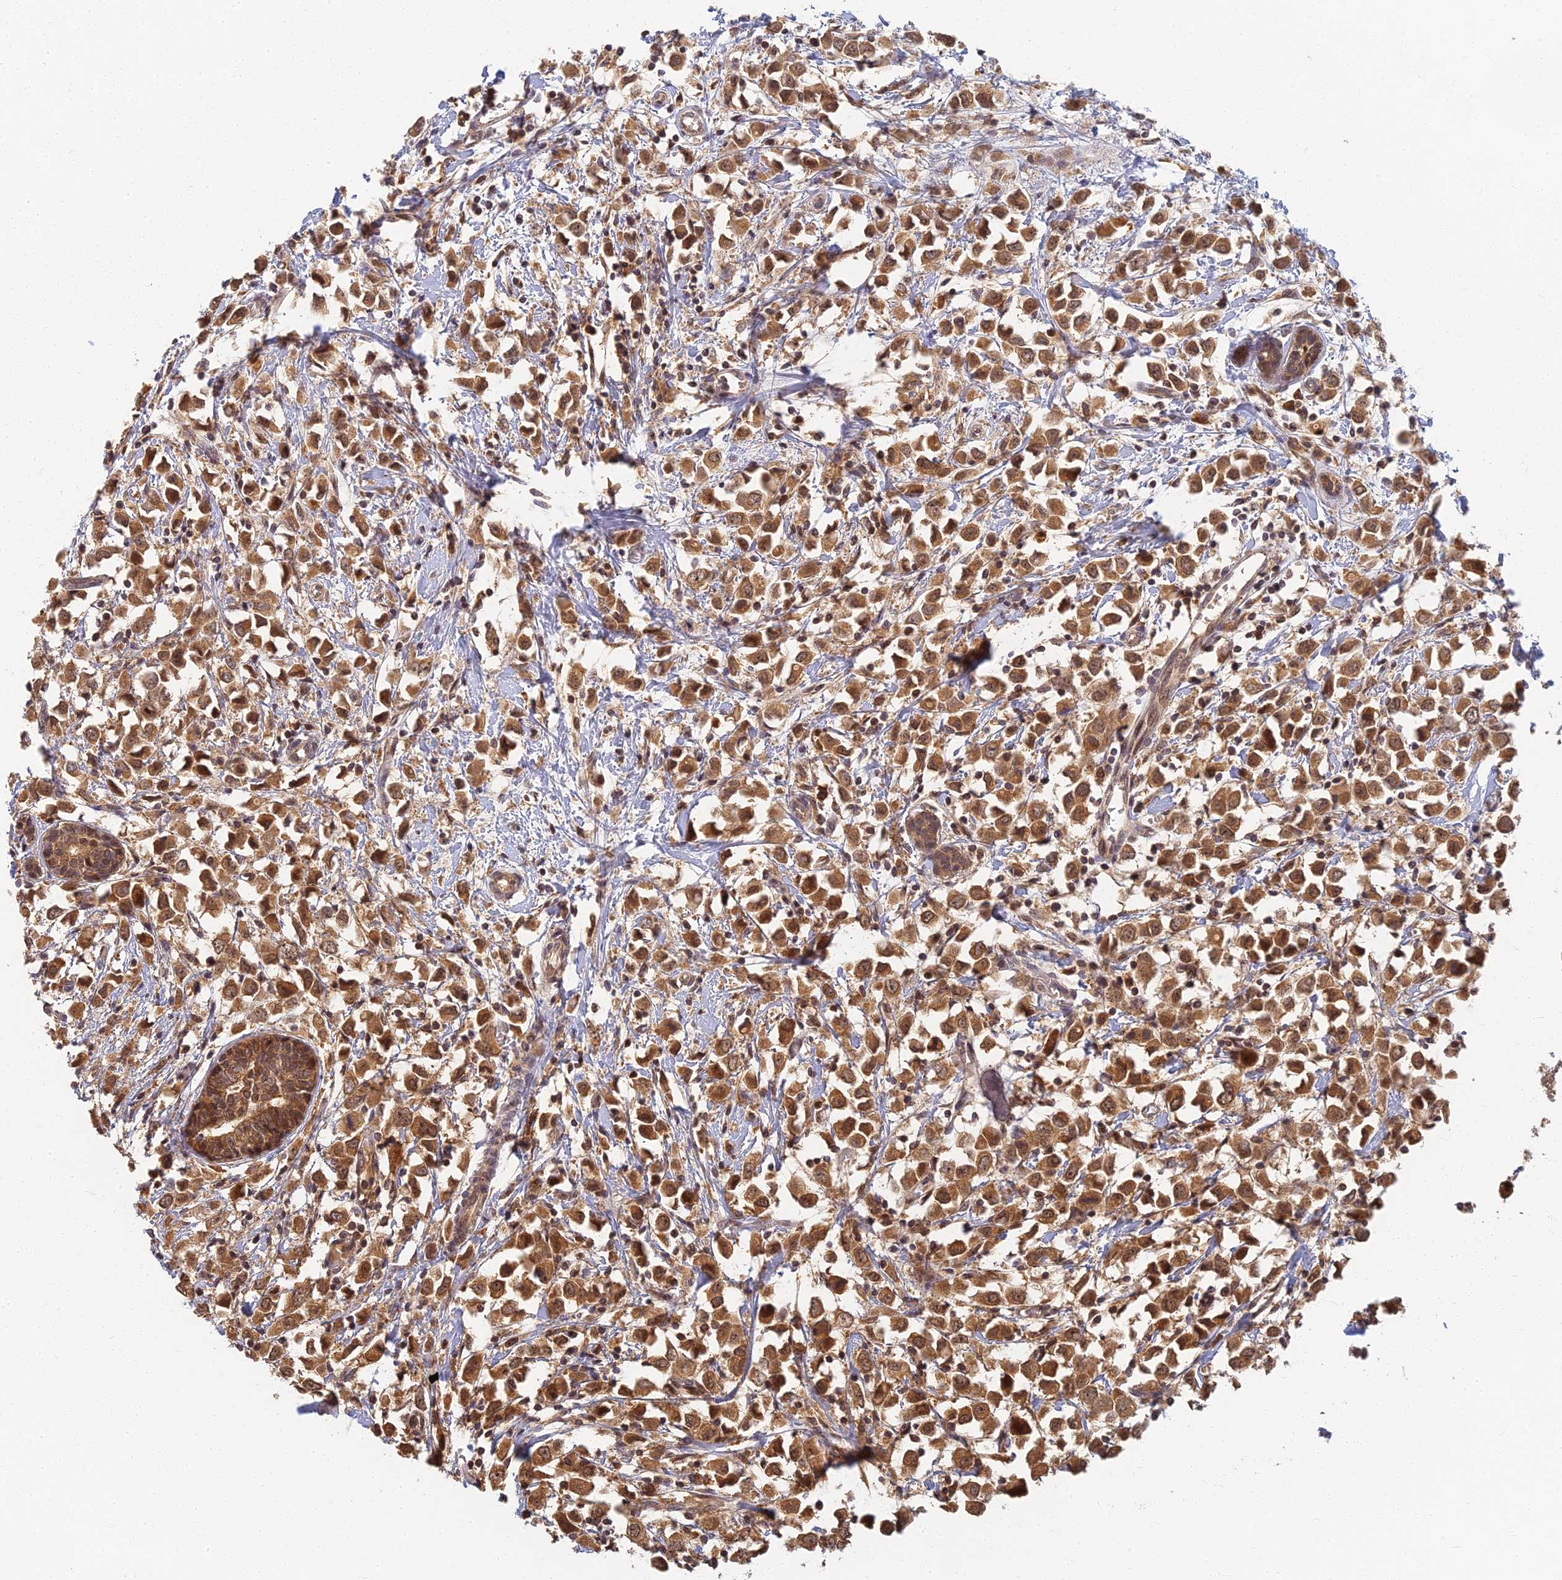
{"staining": {"intensity": "moderate", "quantity": ">75%", "location": "cytoplasmic/membranous"}, "tissue": "breast cancer", "cell_type": "Tumor cells", "image_type": "cancer", "snomed": [{"axis": "morphology", "description": "Duct carcinoma"}, {"axis": "topography", "description": "Breast"}], "caption": "Immunohistochemical staining of human infiltrating ductal carcinoma (breast) exhibits medium levels of moderate cytoplasmic/membranous protein staining in approximately >75% of tumor cells.", "gene": "RGL3", "patient": {"sex": "female", "age": 61}}